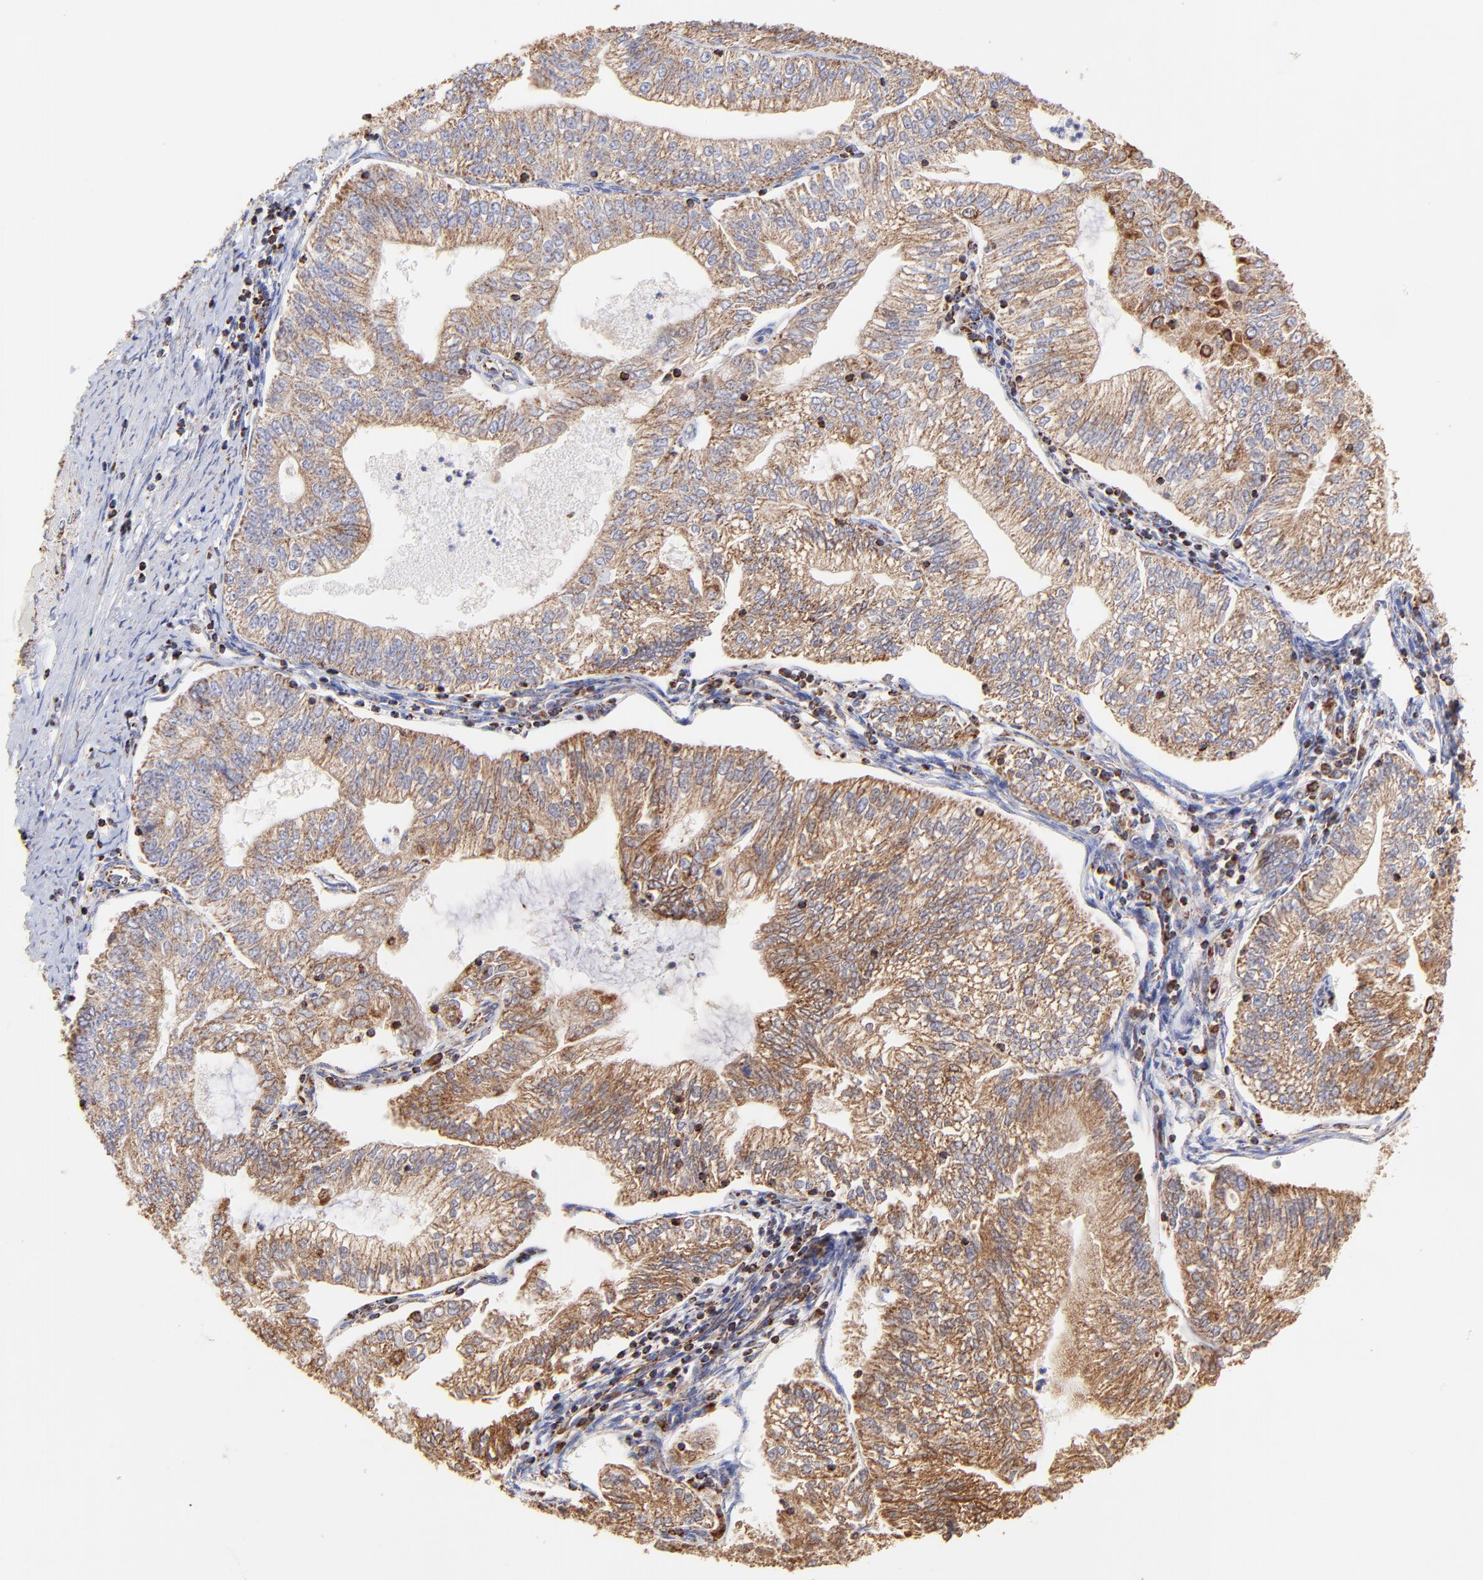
{"staining": {"intensity": "moderate", "quantity": ">75%", "location": "cytoplasmic/membranous"}, "tissue": "endometrial cancer", "cell_type": "Tumor cells", "image_type": "cancer", "snomed": [{"axis": "morphology", "description": "Adenocarcinoma, NOS"}, {"axis": "topography", "description": "Endometrium"}], "caption": "A brown stain labels moderate cytoplasmic/membranous expression of a protein in adenocarcinoma (endometrial) tumor cells. The staining was performed using DAB (3,3'-diaminobenzidine) to visualize the protein expression in brown, while the nuclei were stained in blue with hematoxylin (Magnification: 20x).", "gene": "ECH1", "patient": {"sex": "female", "age": 69}}